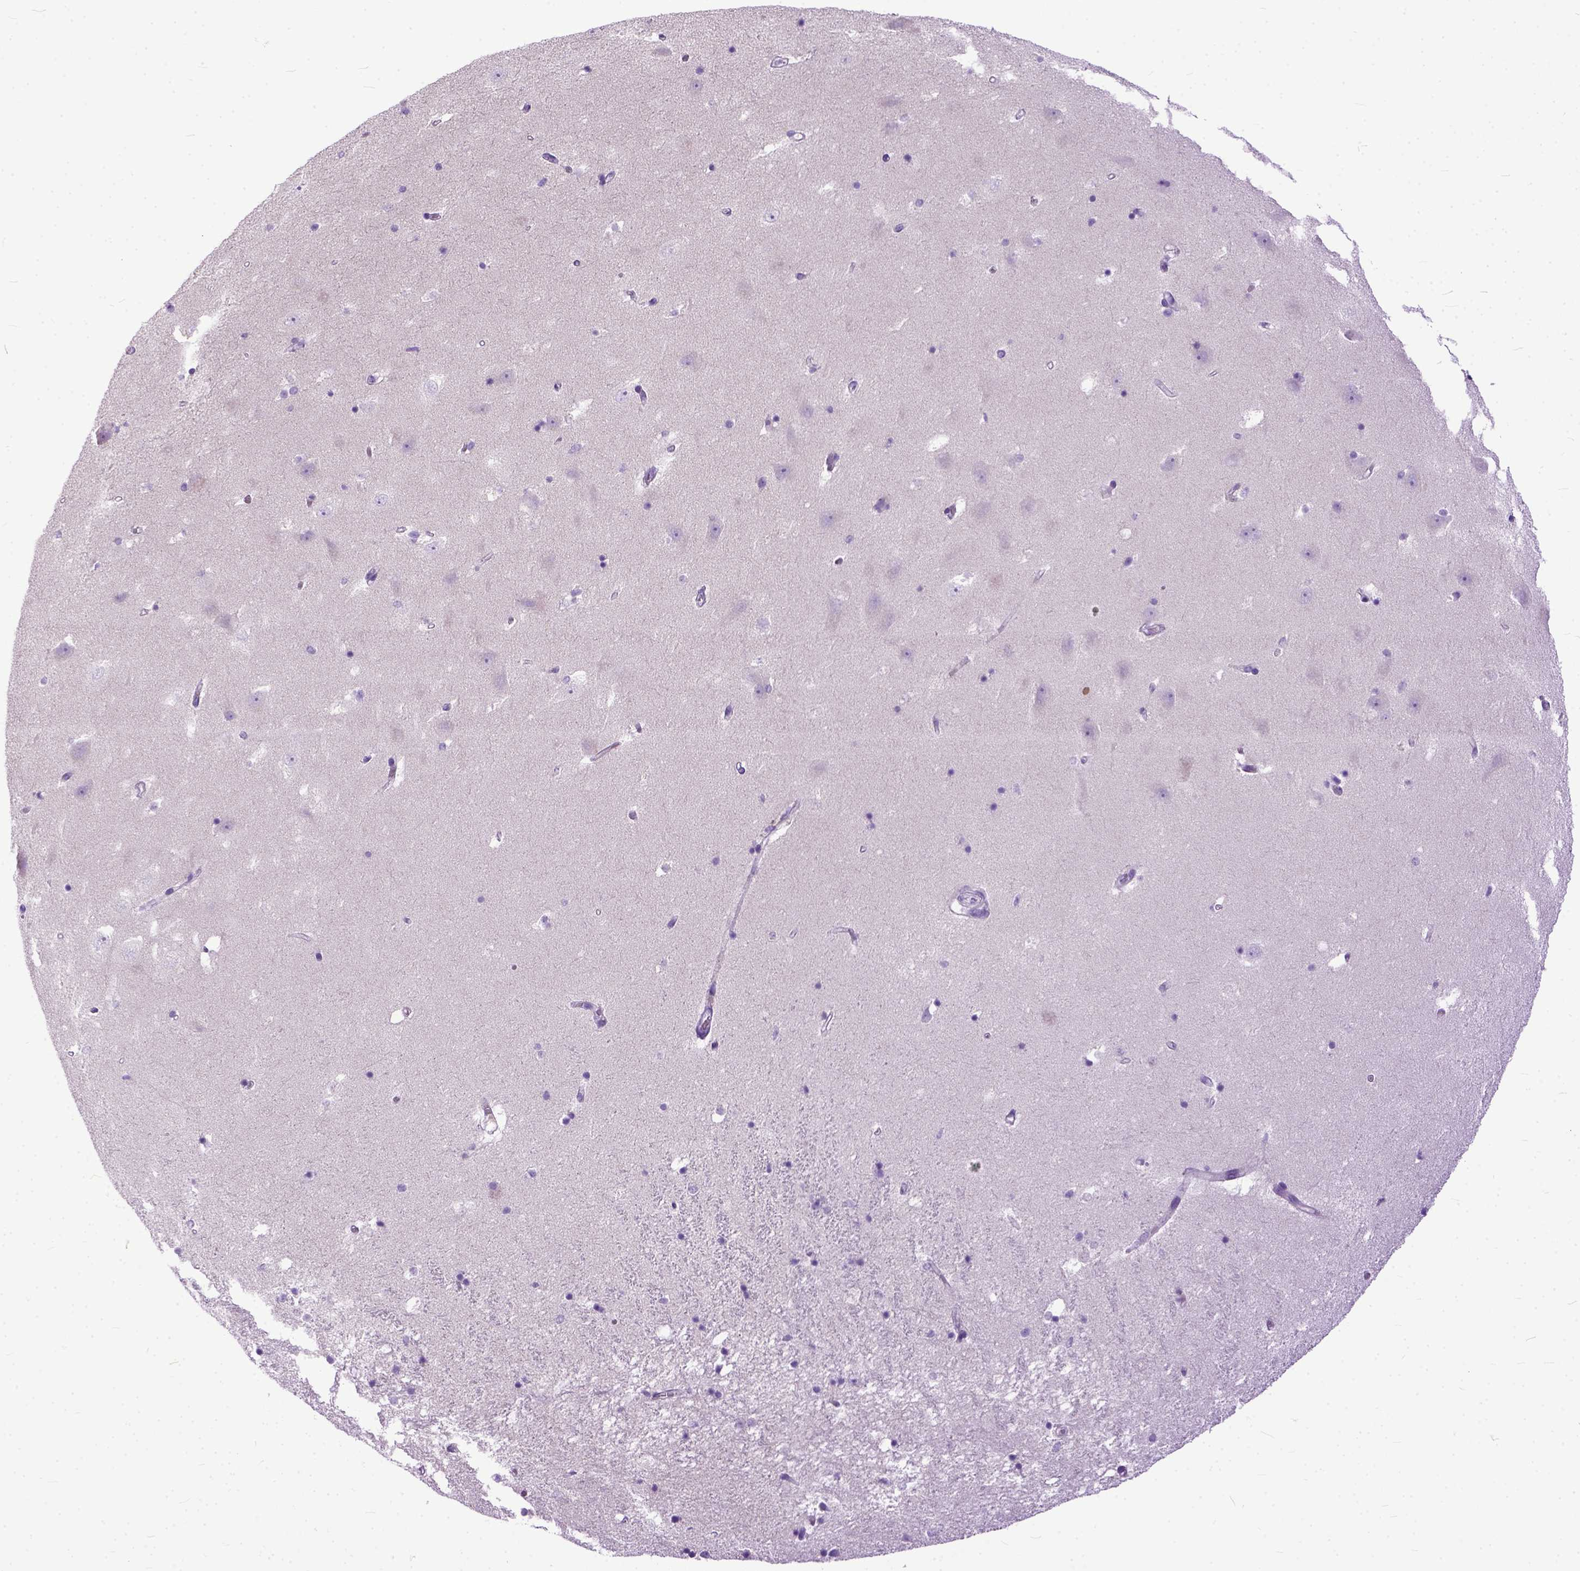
{"staining": {"intensity": "negative", "quantity": "none", "location": "none"}, "tissue": "hippocampus", "cell_type": "Glial cells", "image_type": "normal", "snomed": [{"axis": "morphology", "description": "Normal tissue, NOS"}, {"axis": "topography", "description": "Hippocampus"}], "caption": "High magnification brightfield microscopy of unremarkable hippocampus stained with DAB (brown) and counterstained with hematoxylin (blue): glial cells show no significant positivity. (DAB (3,3'-diaminobenzidine) immunohistochemistry, high magnification).", "gene": "PPL", "patient": {"sex": "male", "age": 58}}